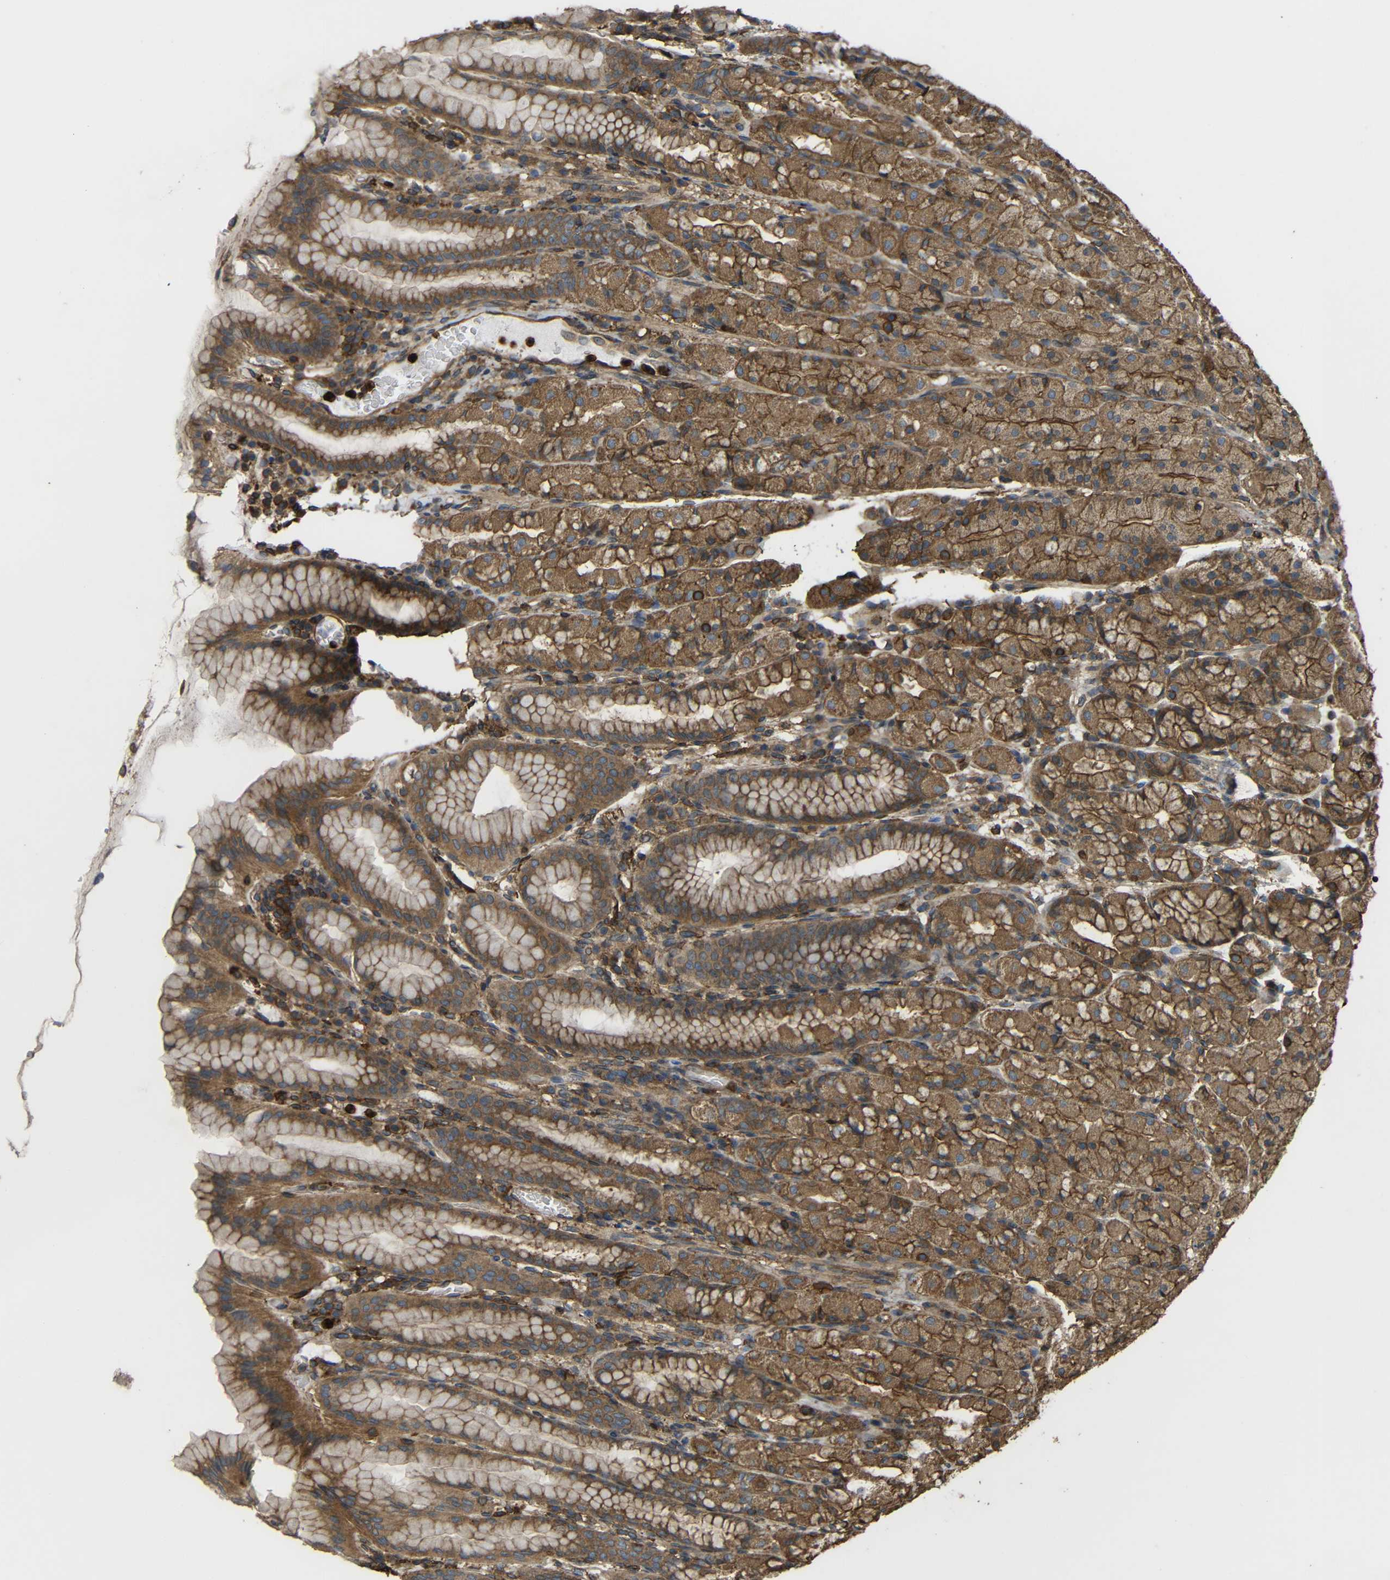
{"staining": {"intensity": "moderate", "quantity": ">75%", "location": "cytoplasmic/membranous"}, "tissue": "stomach", "cell_type": "Glandular cells", "image_type": "normal", "snomed": [{"axis": "morphology", "description": "Normal tissue, NOS"}, {"axis": "topography", "description": "Stomach, upper"}], "caption": "Immunohistochemistry (IHC) (DAB (3,3'-diaminobenzidine)) staining of benign human stomach displays moderate cytoplasmic/membranous protein staining in about >75% of glandular cells. Nuclei are stained in blue.", "gene": "TREM2", "patient": {"sex": "male", "age": 68}}